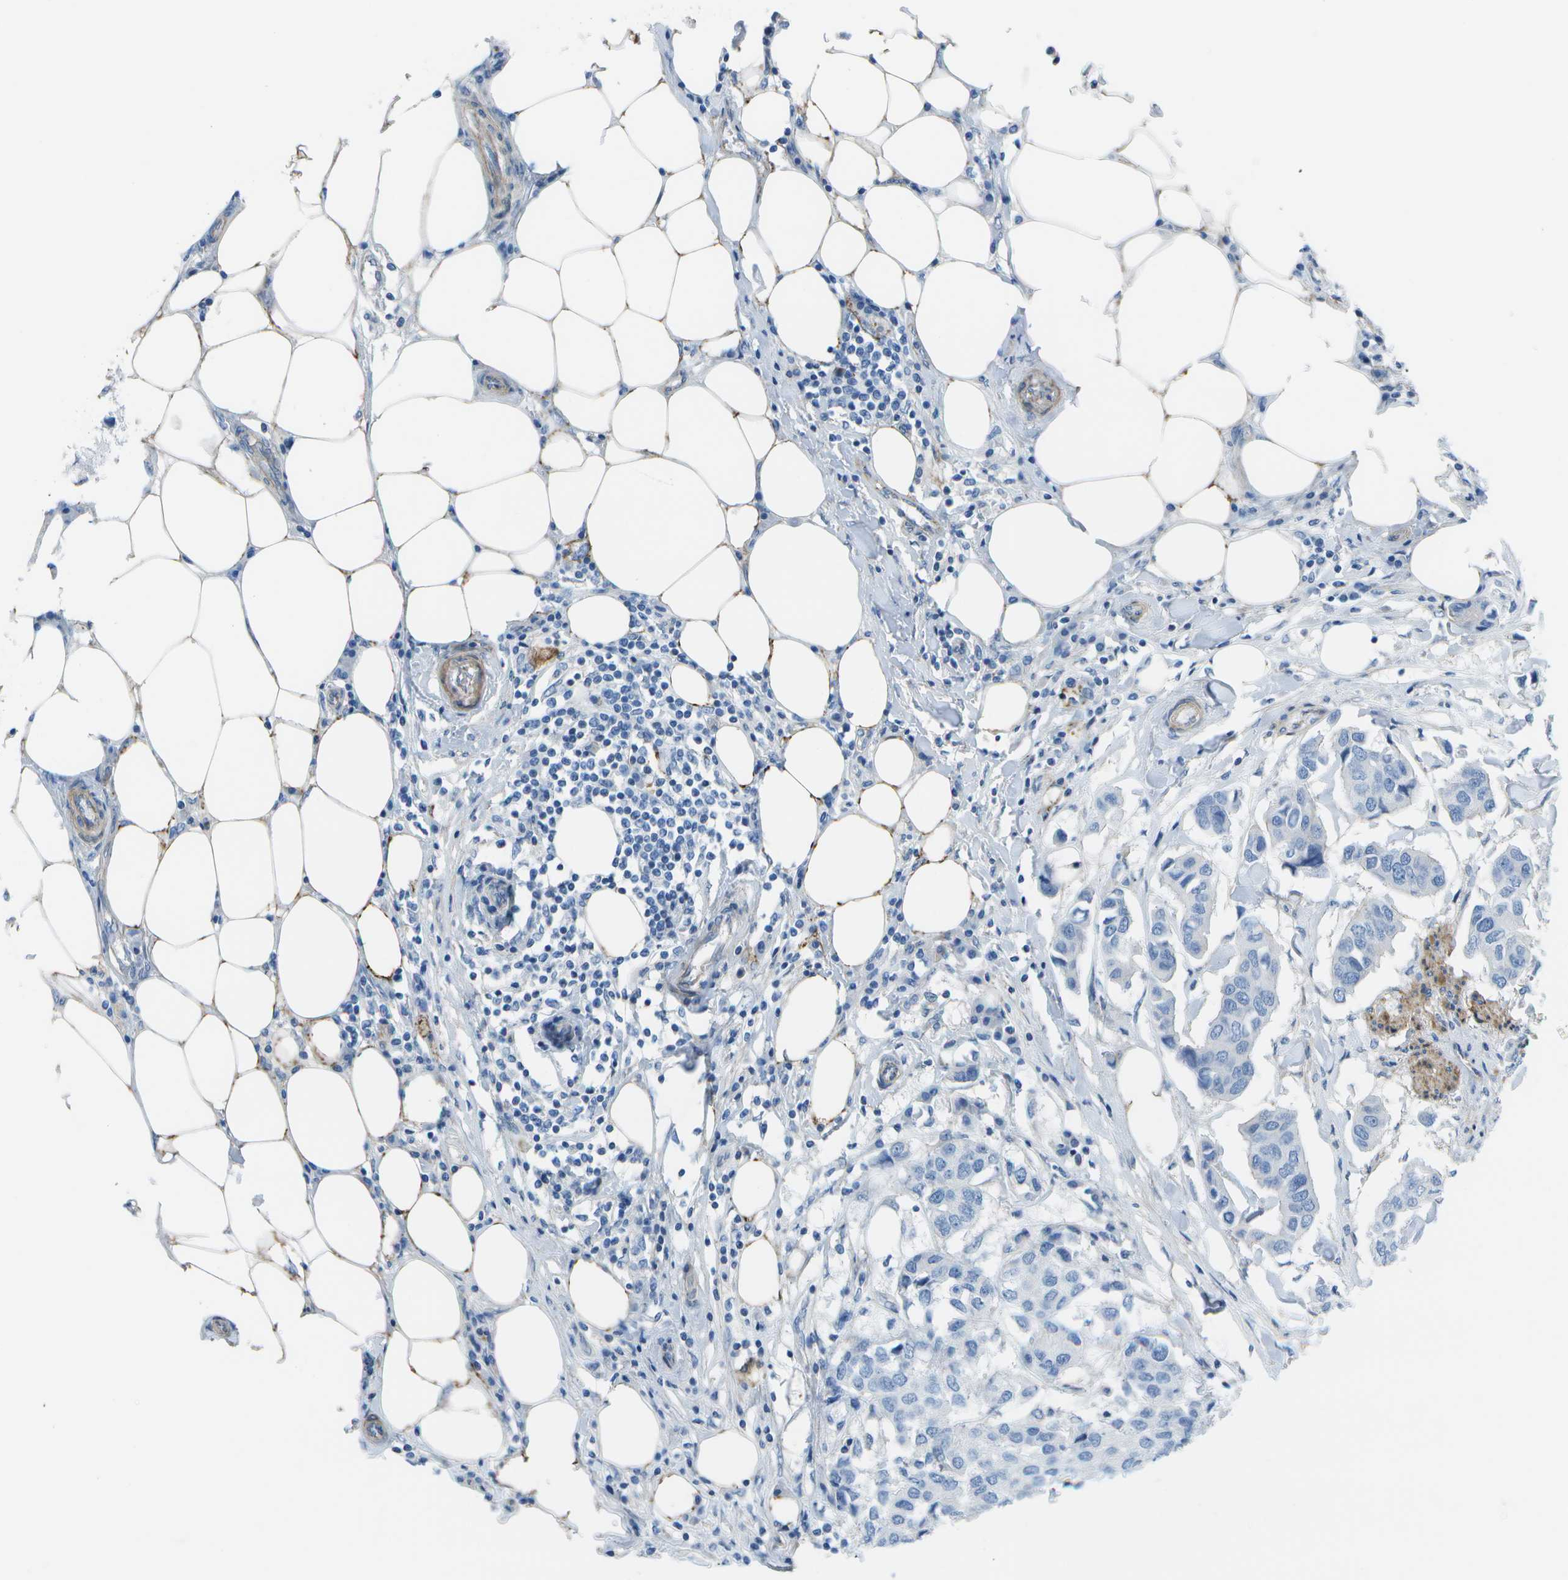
{"staining": {"intensity": "negative", "quantity": "none", "location": "none"}, "tissue": "breast cancer", "cell_type": "Tumor cells", "image_type": "cancer", "snomed": [{"axis": "morphology", "description": "Duct carcinoma"}, {"axis": "topography", "description": "Breast"}], "caption": "An image of breast invasive ductal carcinoma stained for a protein displays no brown staining in tumor cells. (Stains: DAB immunohistochemistry (IHC) with hematoxylin counter stain, Microscopy: brightfield microscopy at high magnification).", "gene": "SORBS3", "patient": {"sex": "female", "age": 80}}